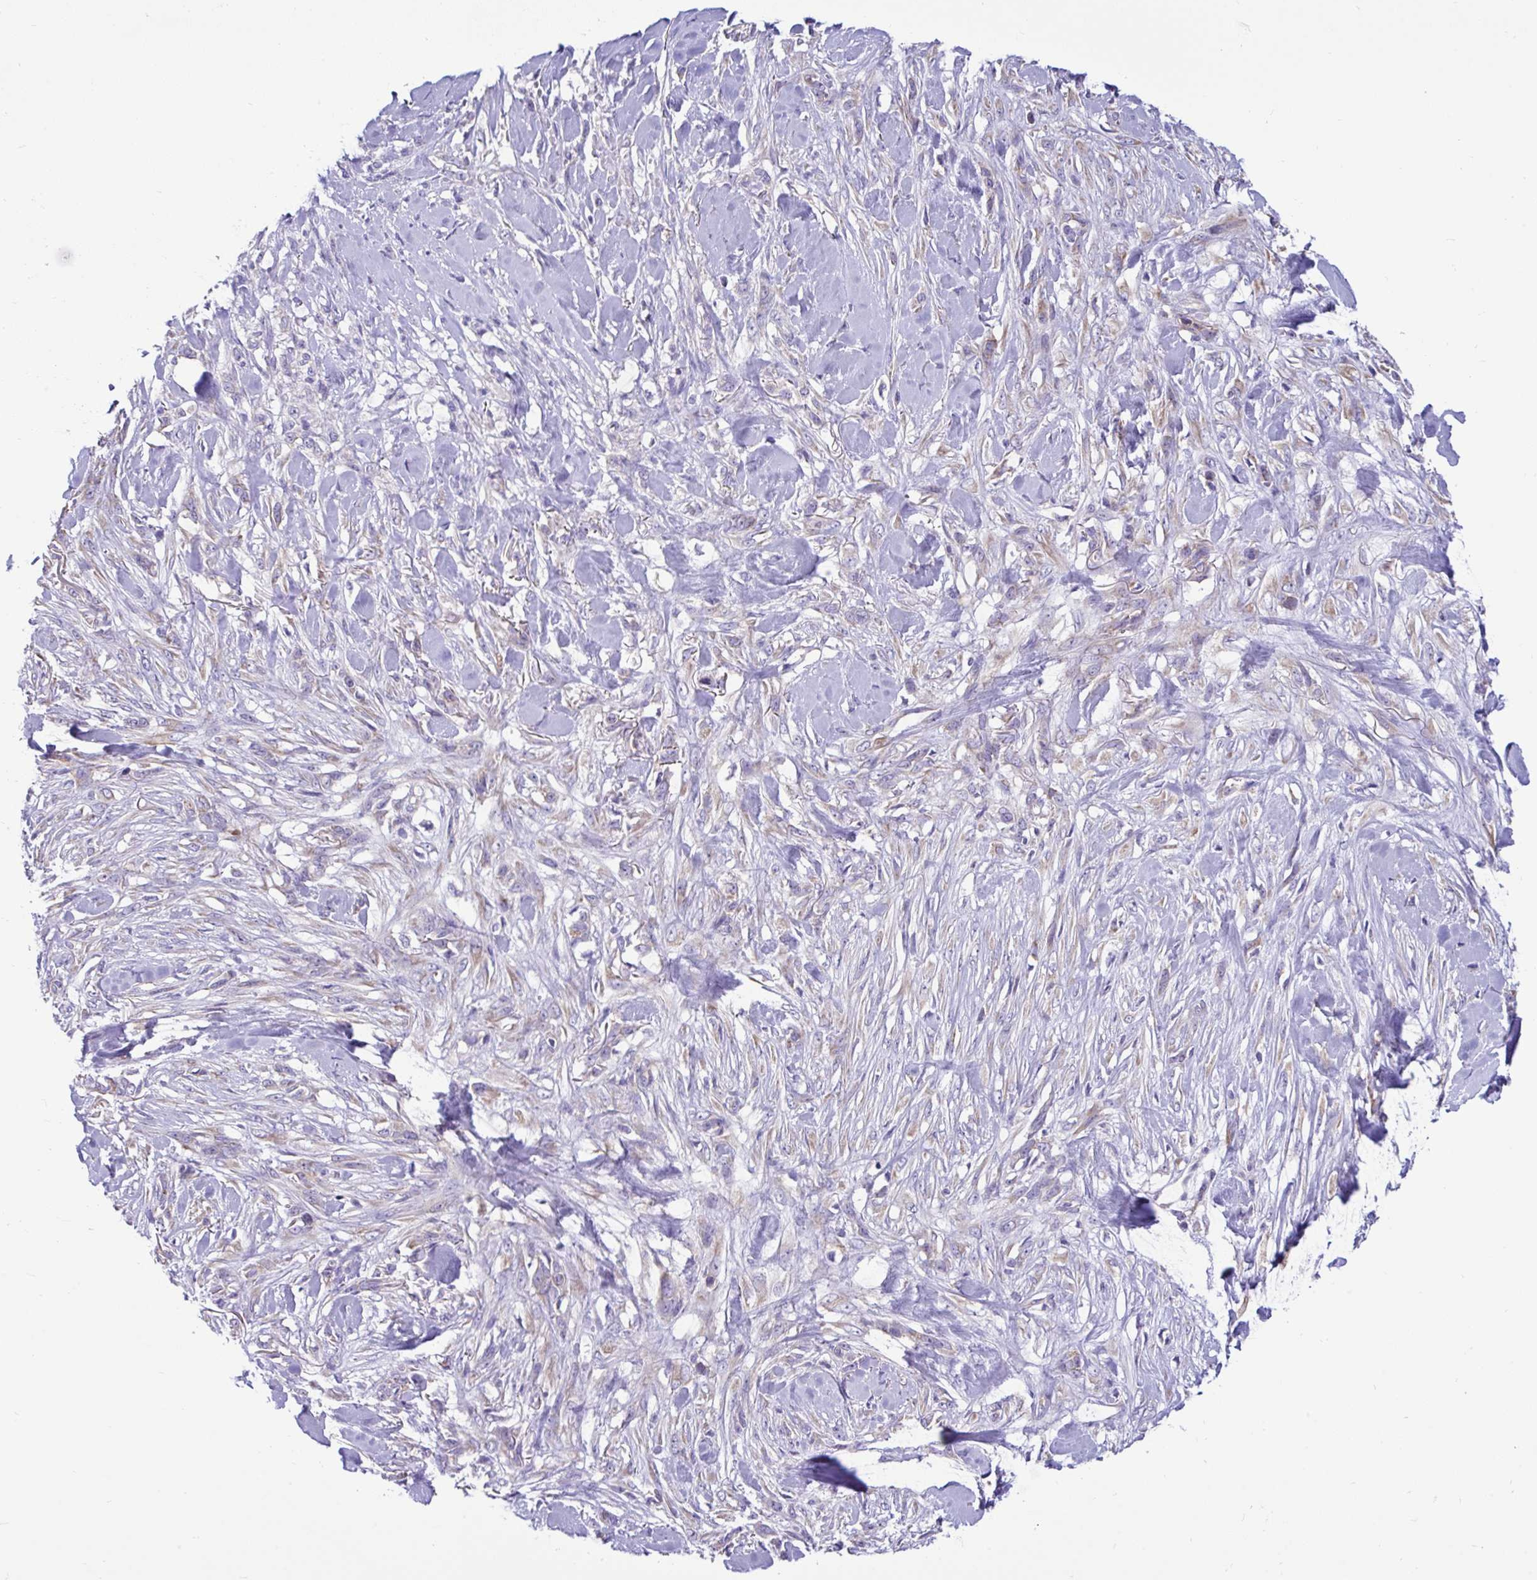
{"staining": {"intensity": "weak", "quantity": "25%-75%", "location": "cytoplasmic/membranous"}, "tissue": "skin cancer", "cell_type": "Tumor cells", "image_type": "cancer", "snomed": [{"axis": "morphology", "description": "Squamous cell carcinoma, NOS"}, {"axis": "topography", "description": "Skin"}], "caption": "Skin cancer tissue displays weak cytoplasmic/membranous staining in about 25%-75% of tumor cells The staining was performed using DAB (3,3'-diaminobenzidine), with brown indicating positive protein expression. Nuclei are stained blue with hematoxylin.", "gene": "RPL7", "patient": {"sex": "female", "age": 59}}